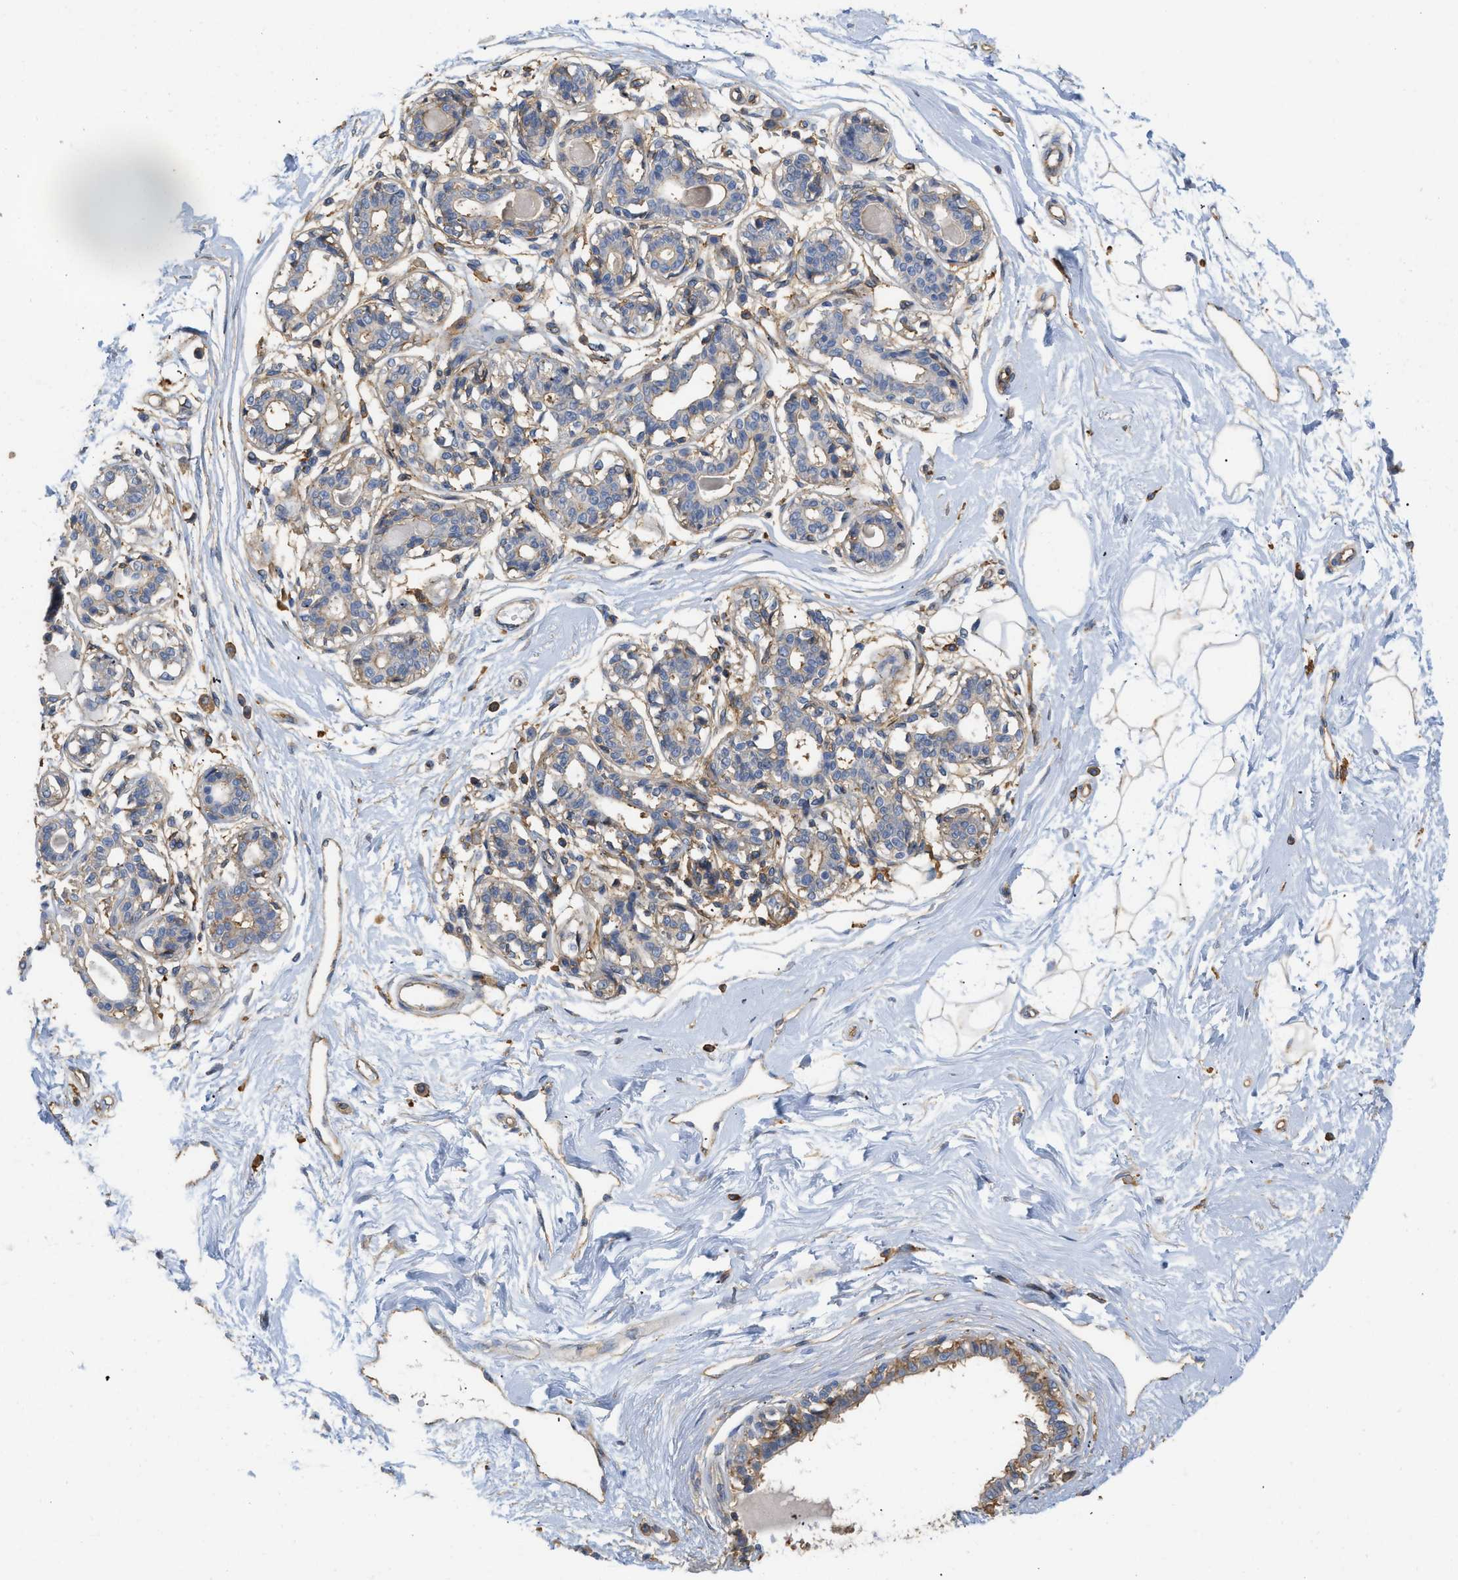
{"staining": {"intensity": "negative", "quantity": "none", "location": "none"}, "tissue": "breast", "cell_type": "Adipocytes", "image_type": "normal", "snomed": [{"axis": "morphology", "description": "Normal tissue, NOS"}, {"axis": "topography", "description": "Breast"}], "caption": "The histopathology image shows no significant positivity in adipocytes of breast. The staining is performed using DAB brown chromogen with nuclei counter-stained in using hematoxylin.", "gene": "GNB4", "patient": {"sex": "female", "age": 45}}